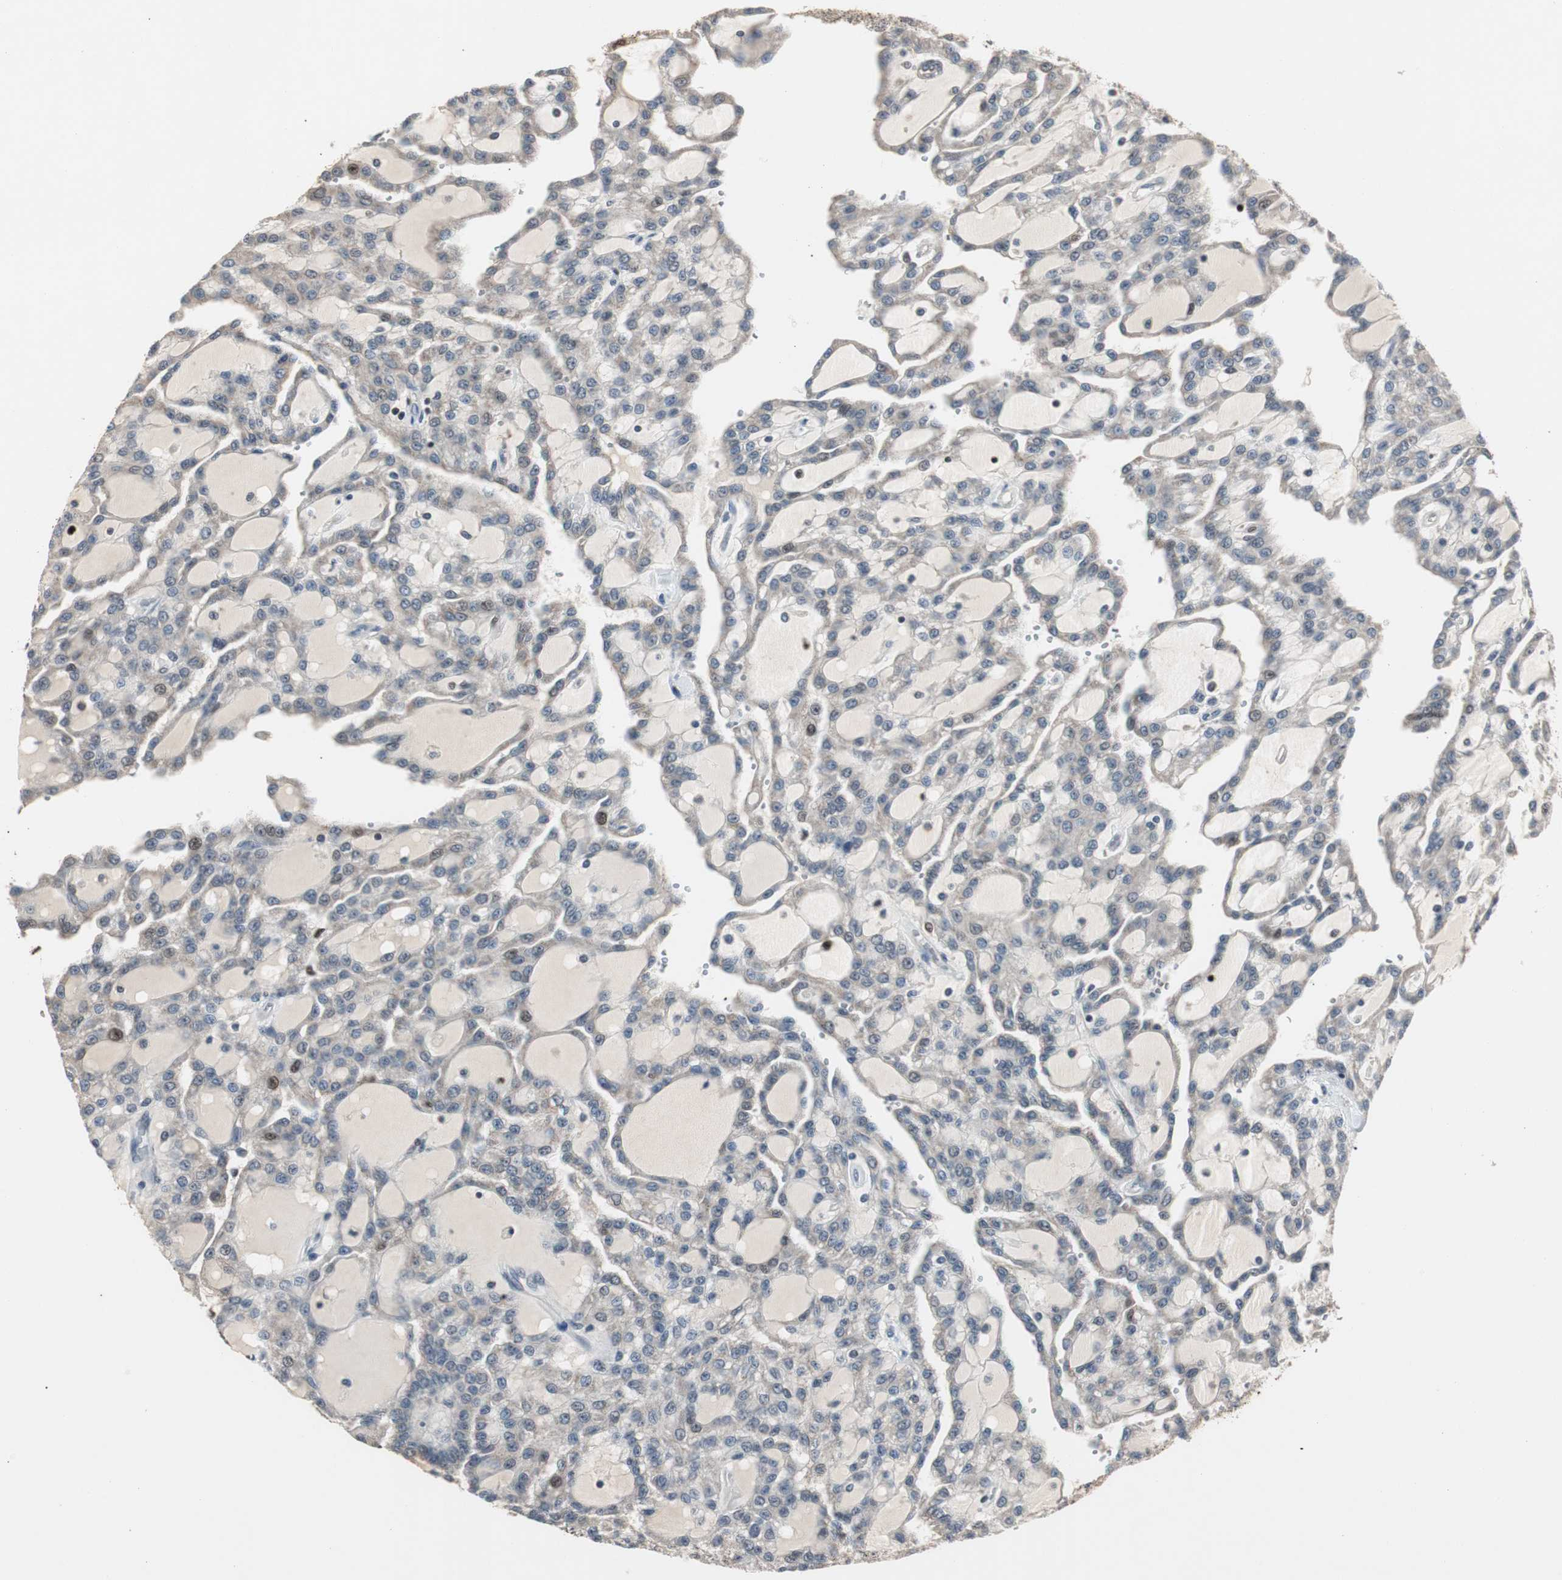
{"staining": {"intensity": "weak", "quantity": "<25%", "location": "cytoplasmic/membranous"}, "tissue": "renal cancer", "cell_type": "Tumor cells", "image_type": "cancer", "snomed": [{"axis": "morphology", "description": "Adenocarcinoma, NOS"}, {"axis": "topography", "description": "Kidney"}], "caption": "DAB (3,3'-diaminobenzidine) immunohistochemical staining of renal cancer demonstrates no significant expression in tumor cells.", "gene": "FEN1", "patient": {"sex": "male", "age": 63}}